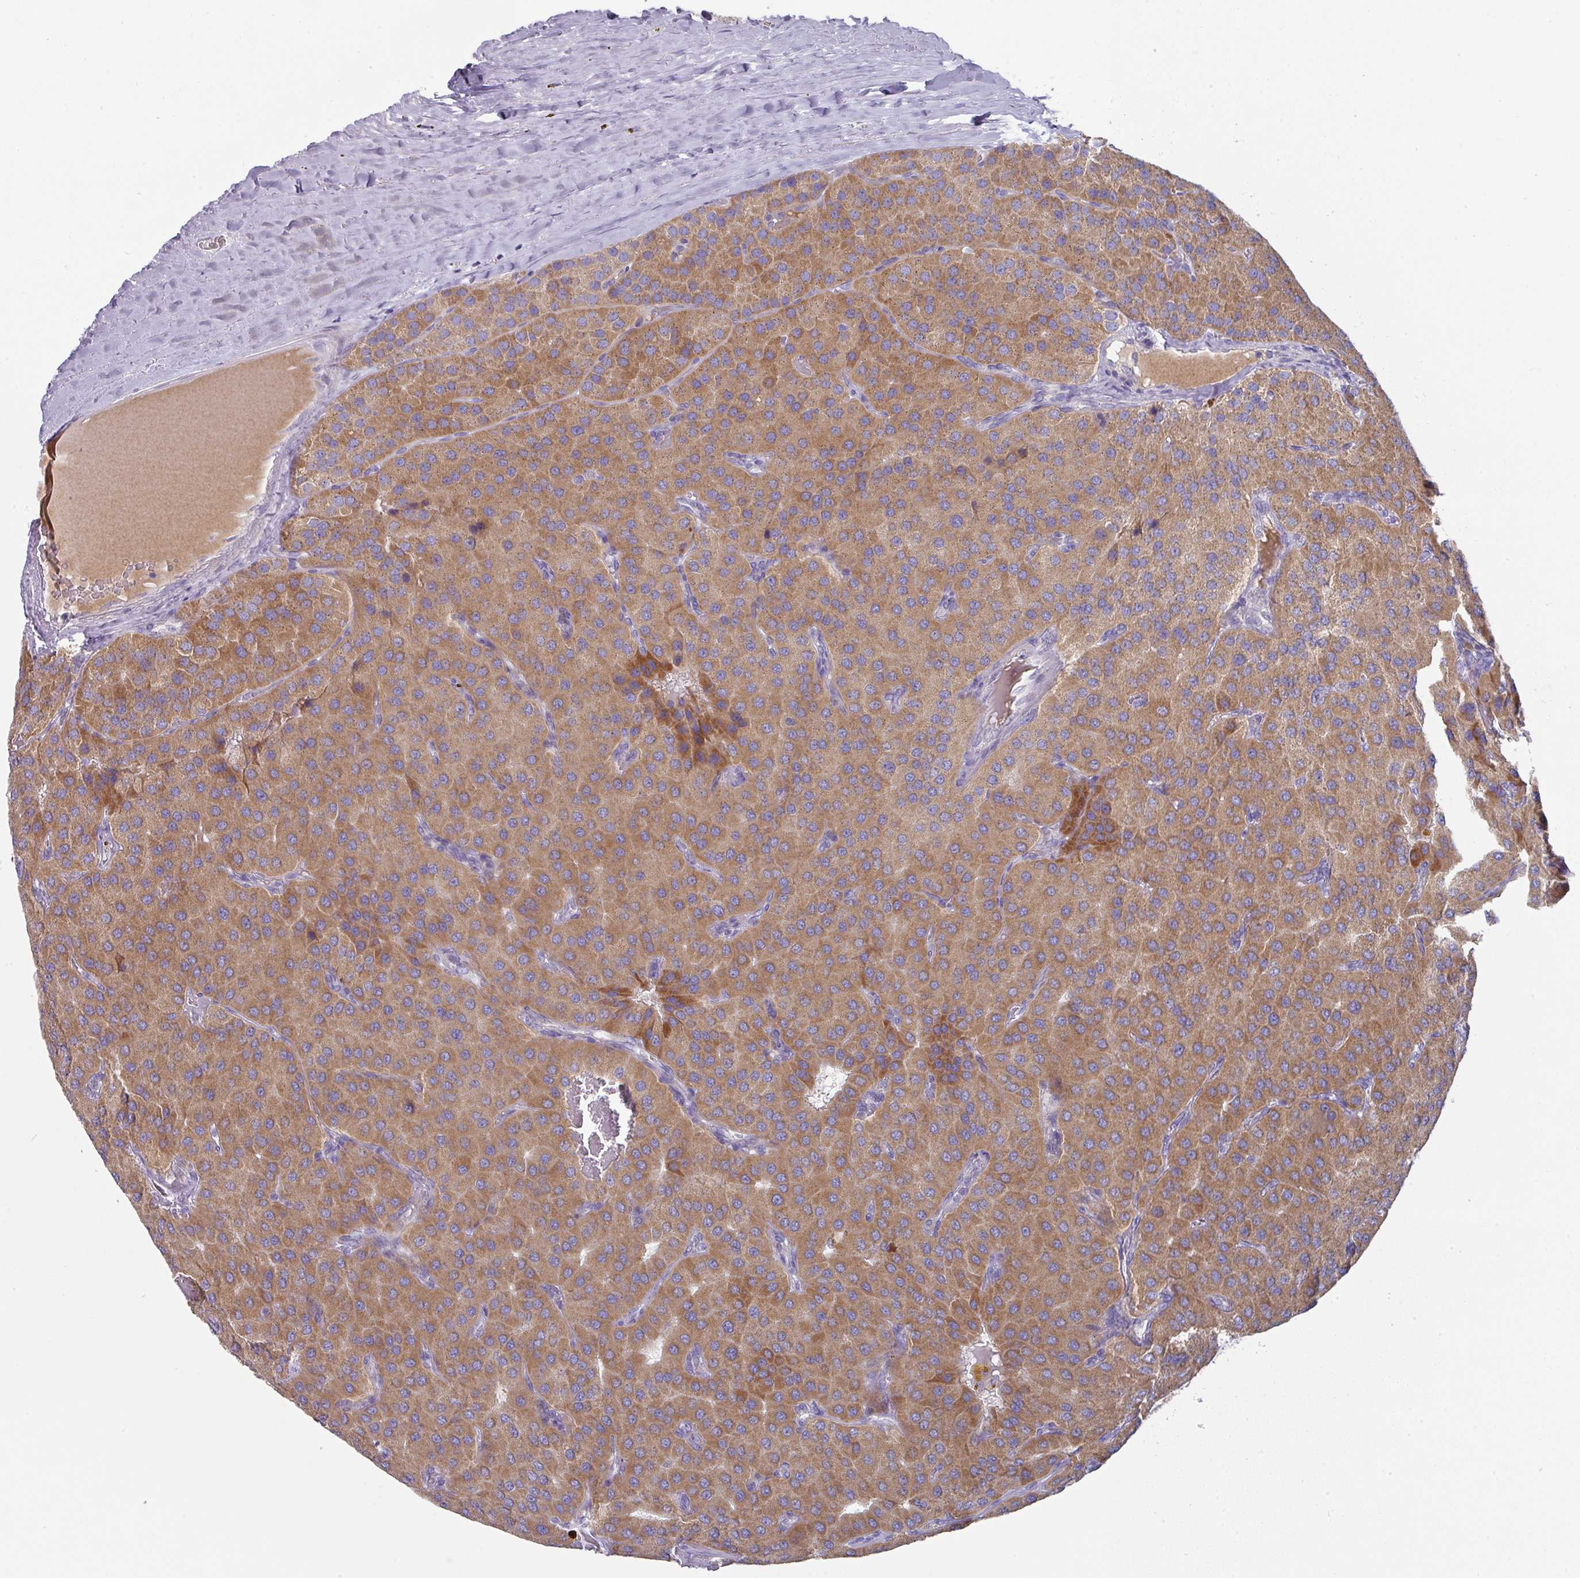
{"staining": {"intensity": "moderate", "quantity": ">75%", "location": "cytoplasmic/membranous"}, "tissue": "parathyroid gland", "cell_type": "Glandular cells", "image_type": "normal", "snomed": [{"axis": "morphology", "description": "Normal tissue, NOS"}, {"axis": "morphology", "description": "Adenoma, NOS"}, {"axis": "topography", "description": "Parathyroid gland"}], "caption": "A brown stain highlights moderate cytoplasmic/membranous expression of a protein in glandular cells of unremarkable parathyroid gland.", "gene": "IL4R", "patient": {"sex": "female", "age": 86}}